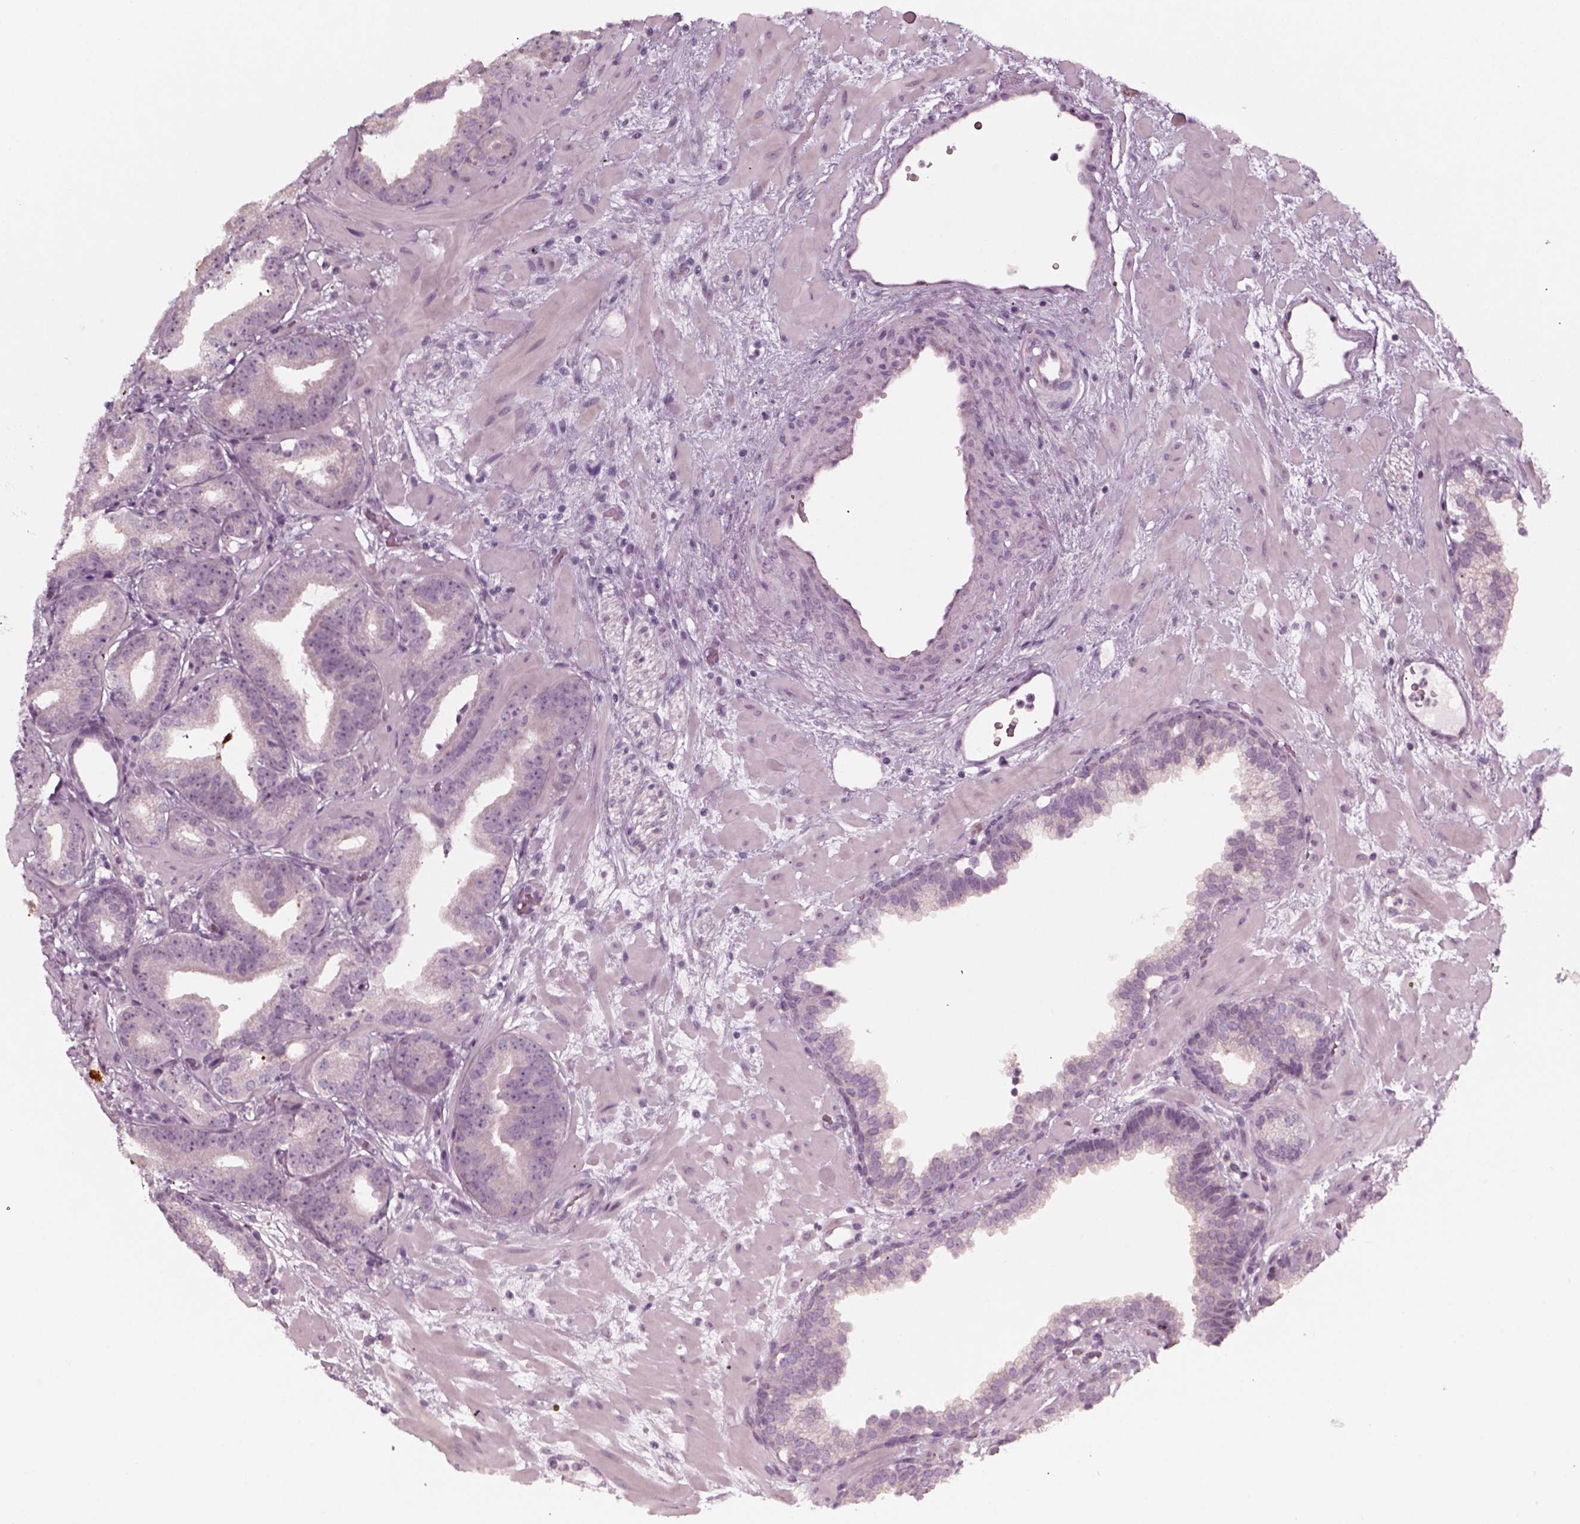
{"staining": {"intensity": "negative", "quantity": "none", "location": "none"}, "tissue": "prostate cancer", "cell_type": "Tumor cells", "image_type": "cancer", "snomed": [{"axis": "morphology", "description": "Adenocarcinoma, Low grade"}, {"axis": "topography", "description": "Prostate"}], "caption": "Tumor cells show no significant expression in prostate cancer (low-grade adenocarcinoma).", "gene": "PNMT", "patient": {"sex": "male", "age": 68}}